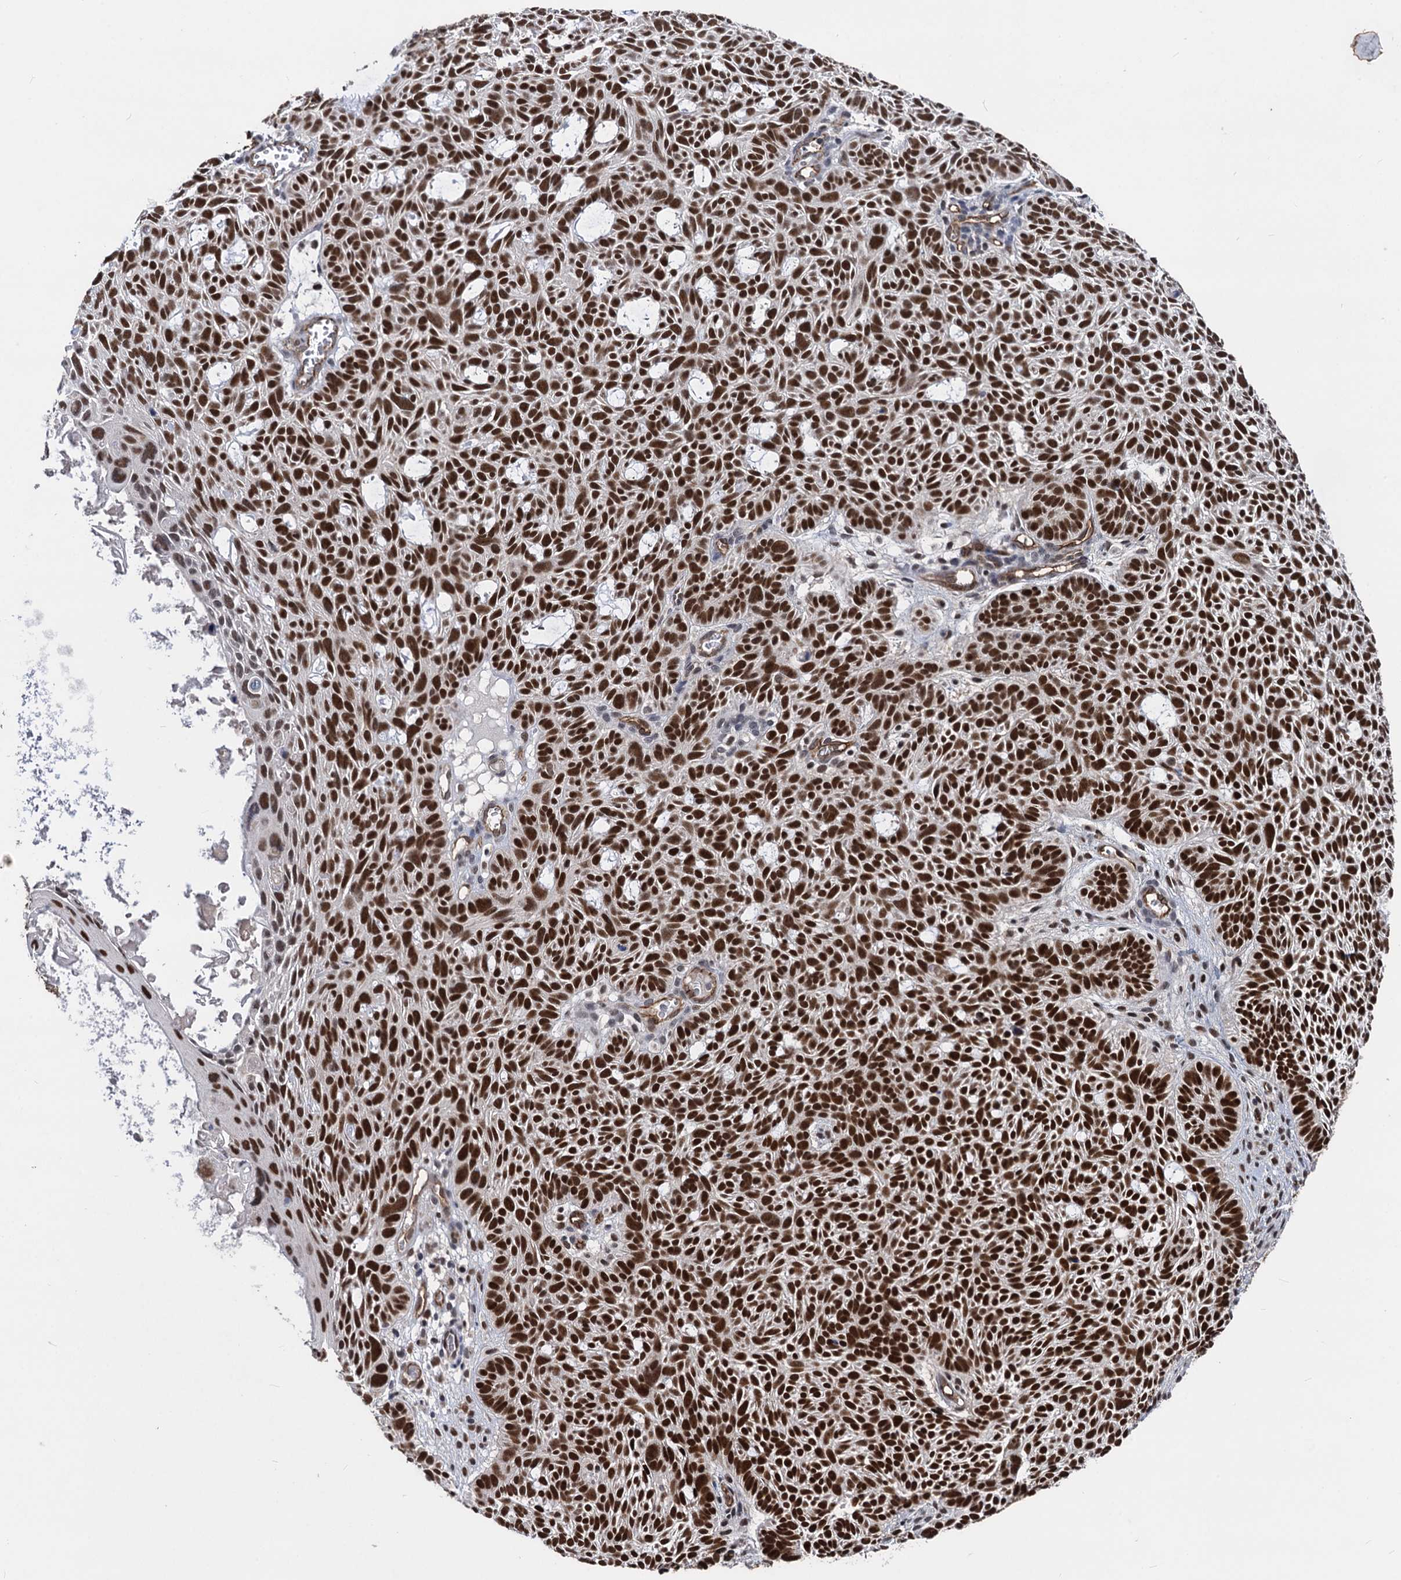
{"staining": {"intensity": "strong", "quantity": ">75%", "location": "nuclear"}, "tissue": "skin cancer", "cell_type": "Tumor cells", "image_type": "cancer", "snomed": [{"axis": "morphology", "description": "Basal cell carcinoma"}, {"axis": "topography", "description": "Skin"}], "caption": "The immunohistochemical stain highlights strong nuclear staining in tumor cells of skin cancer tissue.", "gene": "GALNT11", "patient": {"sex": "male", "age": 69}}